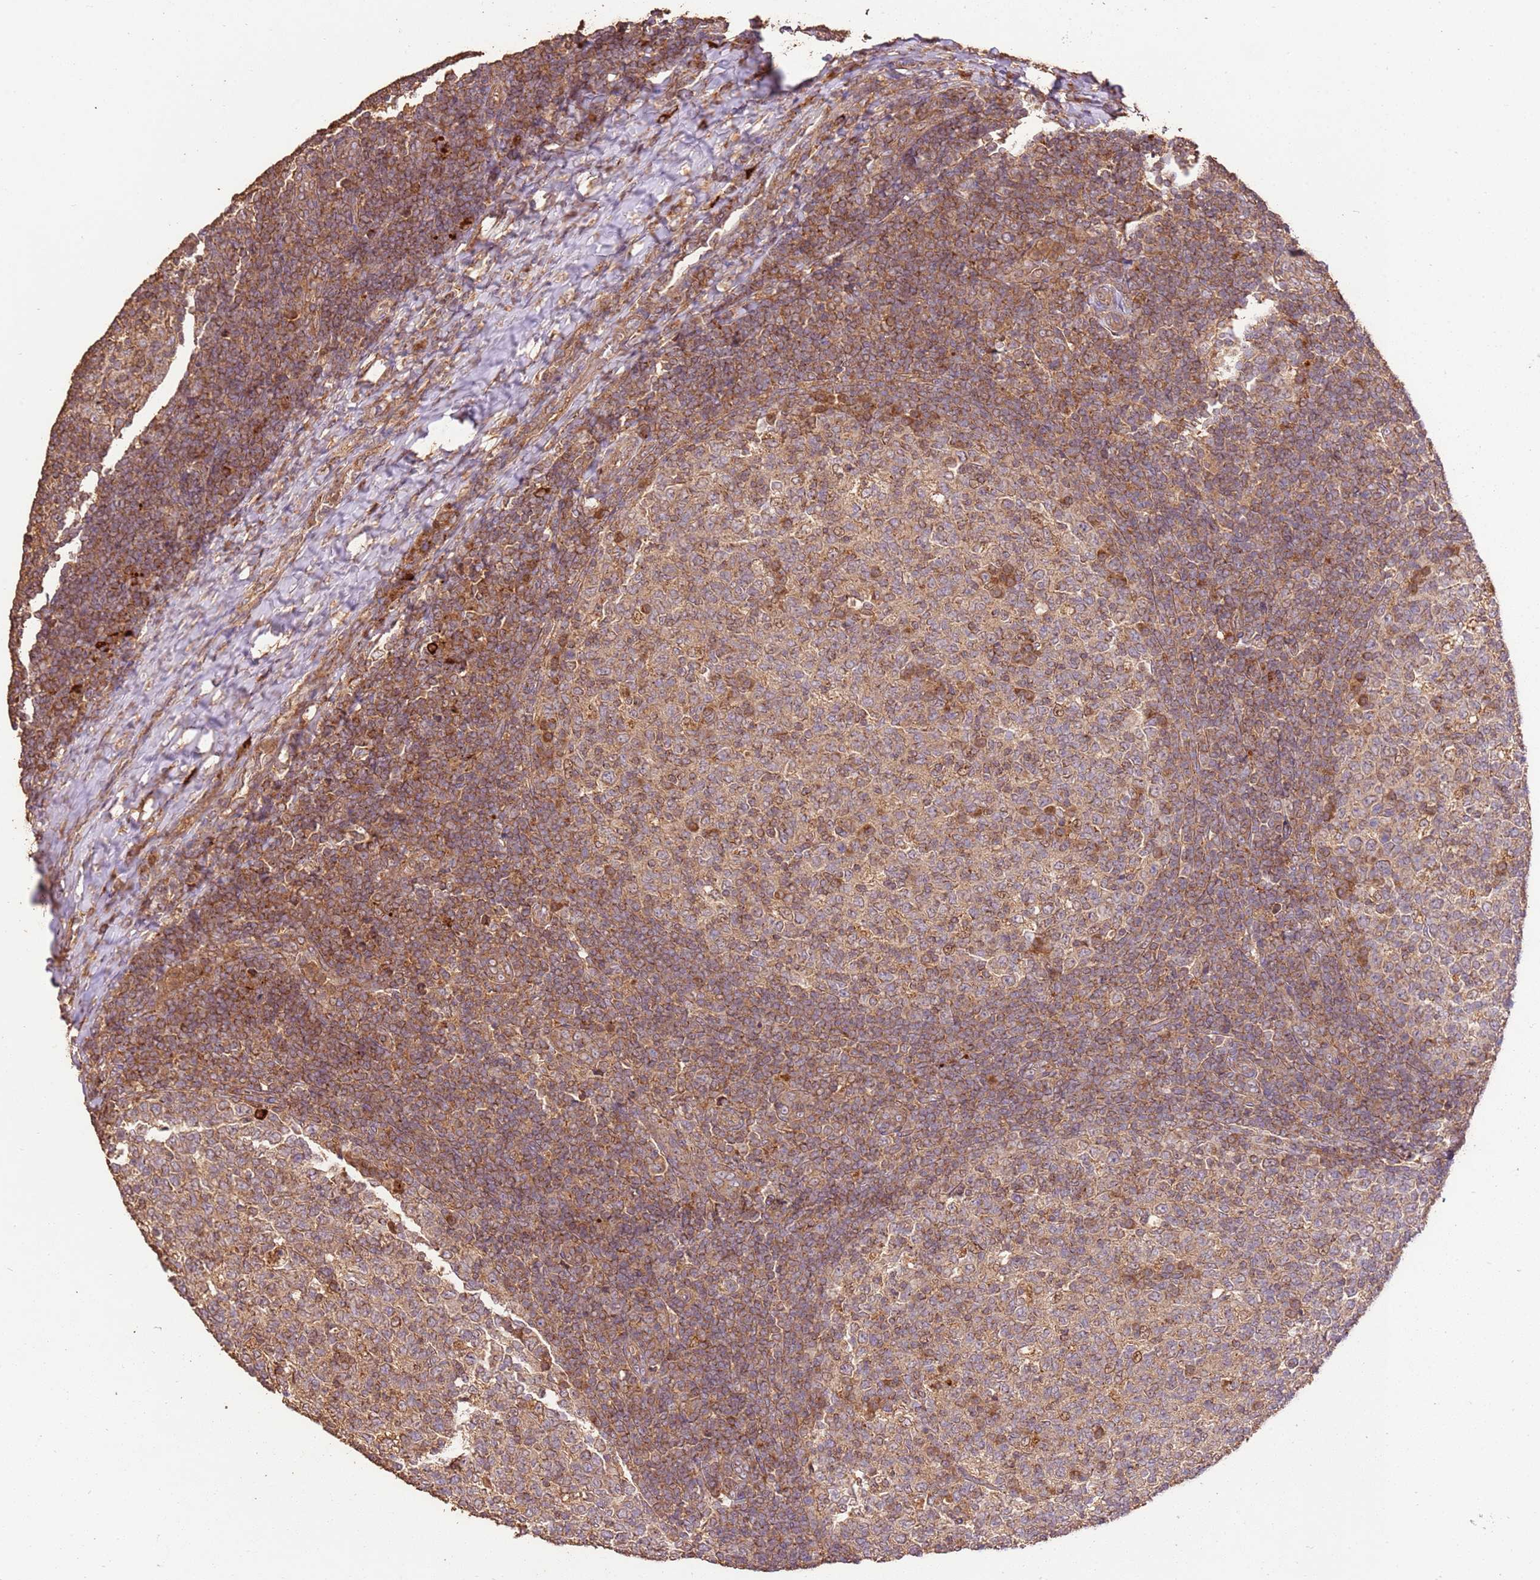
{"staining": {"intensity": "moderate", "quantity": "<25%", "location": "cytoplasmic/membranous"}, "tissue": "tonsil", "cell_type": "Germinal center cells", "image_type": "normal", "snomed": [{"axis": "morphology", "description": "Normal tissue, NOS"}, {"axis": "topography", "description": "Tonsil"}], "caption": "DAB (3,3'-diaminobenzidine) immunohistochemical staining of benign human tonsil reveals moderate cytoplasmic/membranous protein expression in about <25% of germinal center cells. (Brightfield microscopy of DAB IHC at high magnification).", "gene": "LRRC28", "patient": {"sex": "female", "age": 19}}